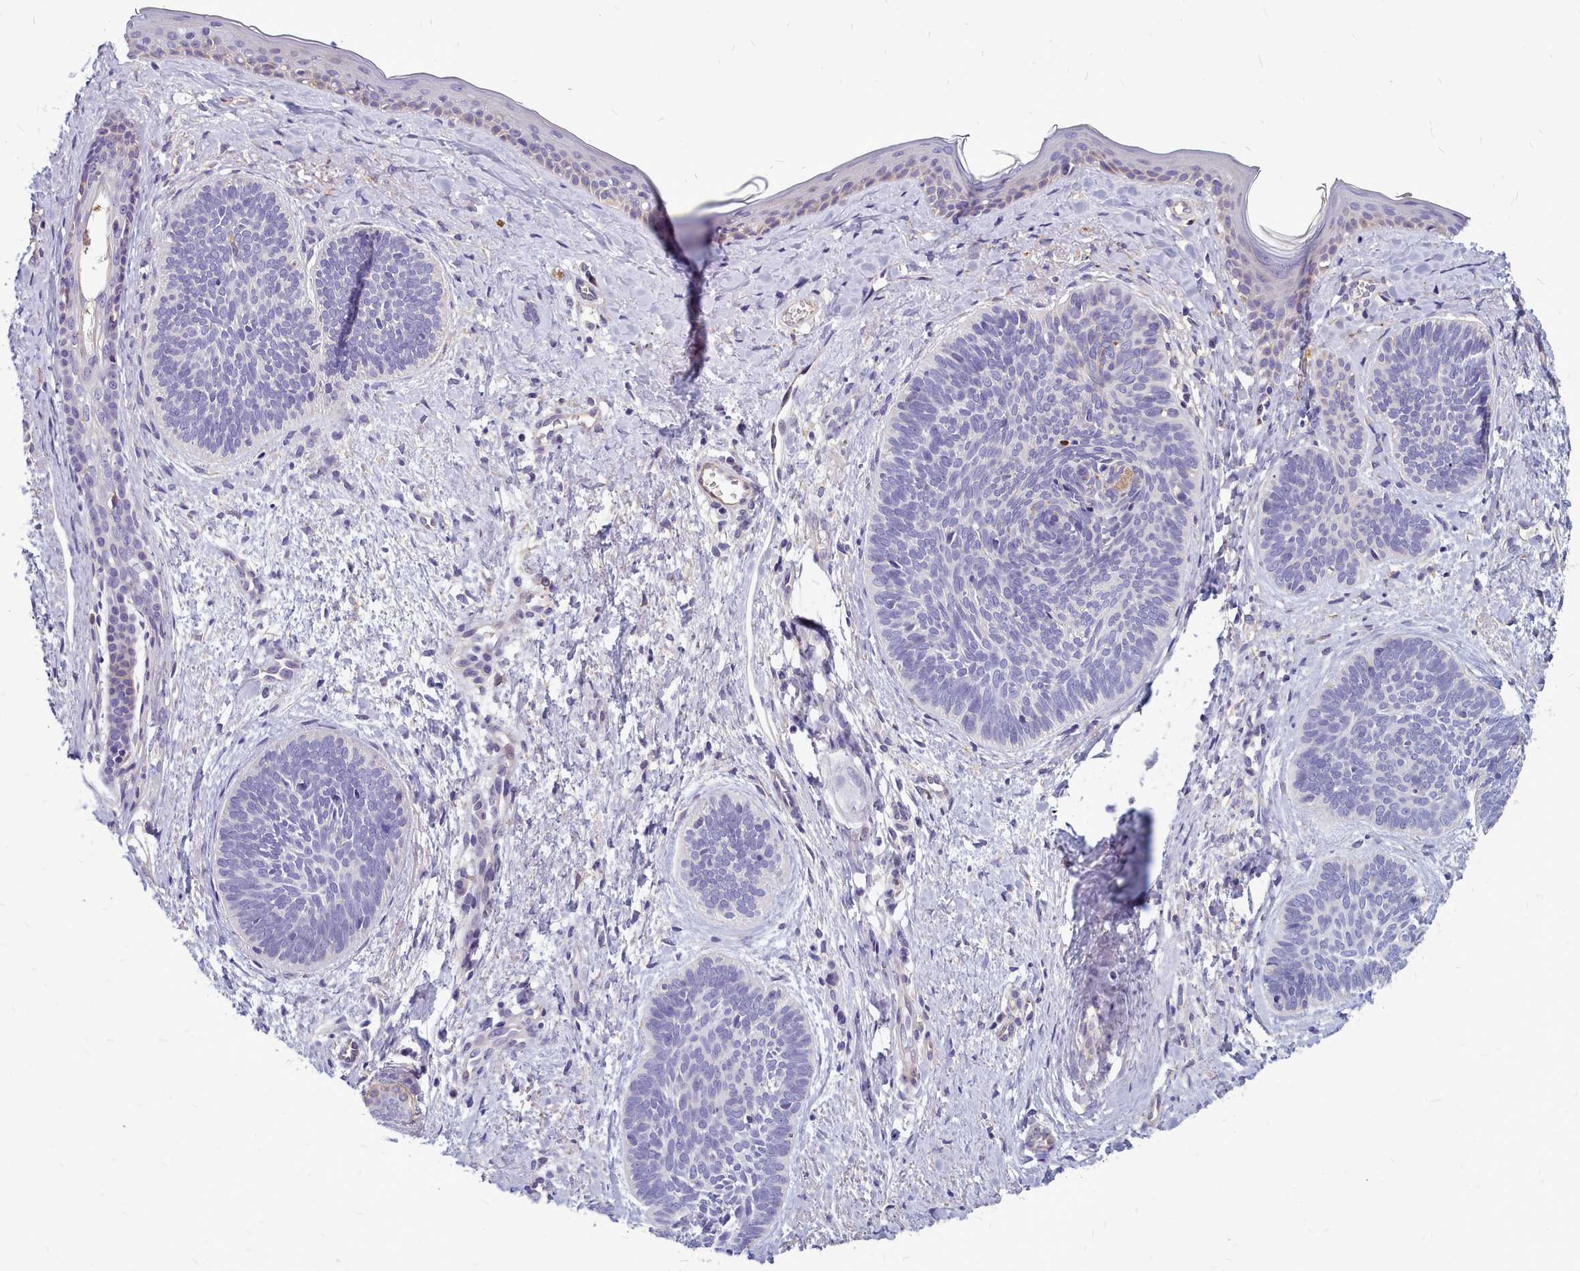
{"staining": {"intensity": "negative", "quantity": "none", "location": "none"}, "tissue": "skin cancer", "cell_type": "Tumor cells", "image_type": "cancer", "snomed": [{"axis": "morphology", "description": "Basal cell carcinoma"}, {"axis": "topography", "description": "Skin"}], "caption": "Immunohistochemistry (IHC) of human skin cancer (basal cell carcinoma) displays no expression in tumor cells.", "gene": "SMPD4", "patient": {"sex": "female", "age": 81}}